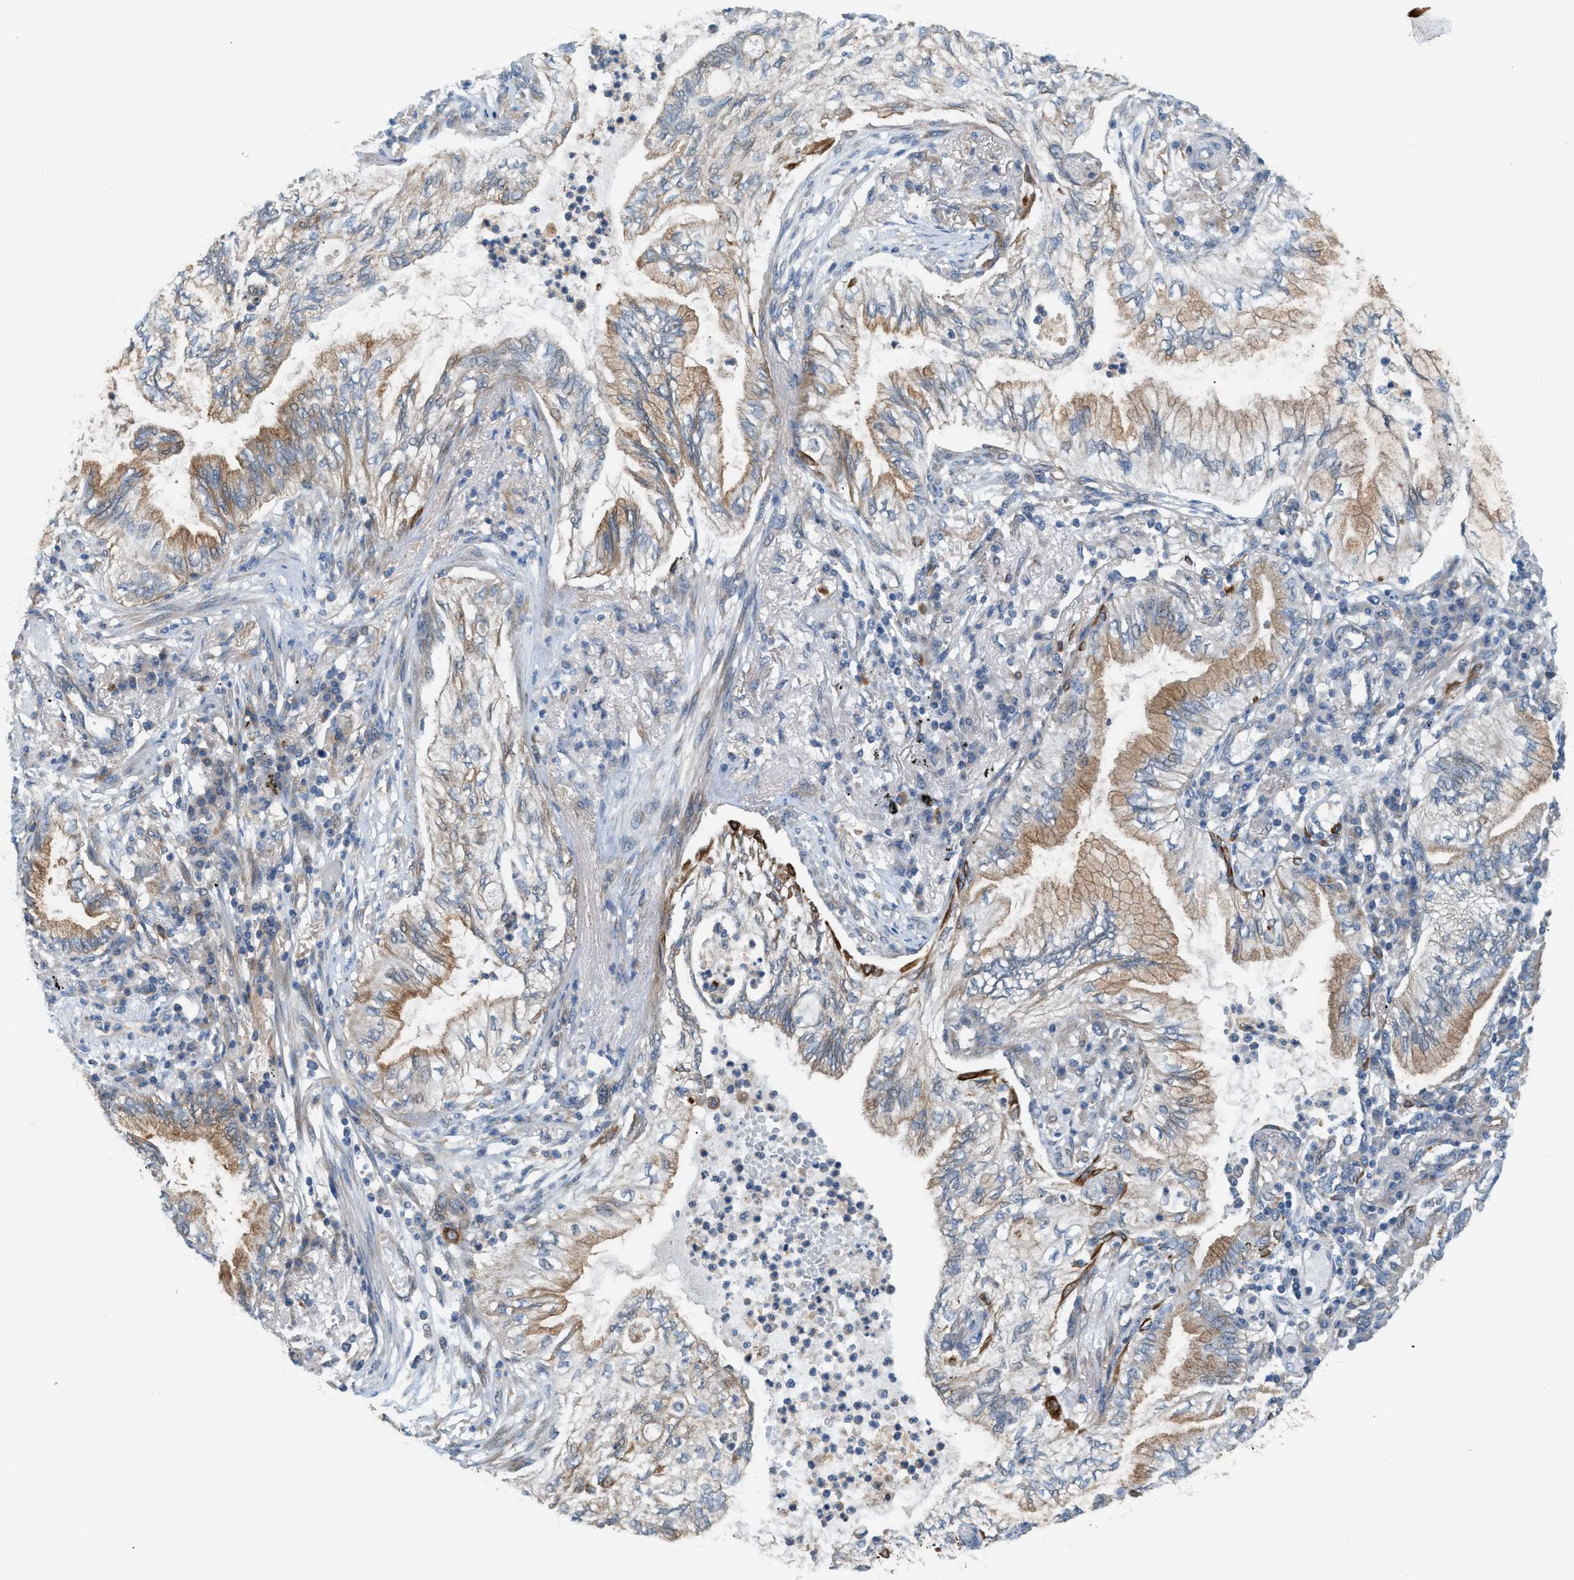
{"staining": {"intensity": "moderate", "quantity": ">75%", "location": "cytoplasmic/membranous"}, "tissue": "lung cancer", "cell_type": "Tumor cells", "image_type": "cancer", "snomed": [{"axis": "morphology", "description": "Normal tissue, NOS"}, {"axis": "morphology", "description": "Adenocarcinoma, NOS"}, {"axis": "topography", "description": "Bronchus"}, {"axis": "topography", "description": "Lung"}], "caption": "An IHC image of tumor tissue is shown. Protein staining in brown highlights moderate cytoplasmic/membranous positivity in lung cancer within tumor cells. The staining is performed using DAB (3,3'-diaminobenzidine) brown chromogen to label protein expression. The nuclei are counter-stained blue using hematoxylin.", "gene": "PDCL", "patient": {"sex": "female", "age": 70}}